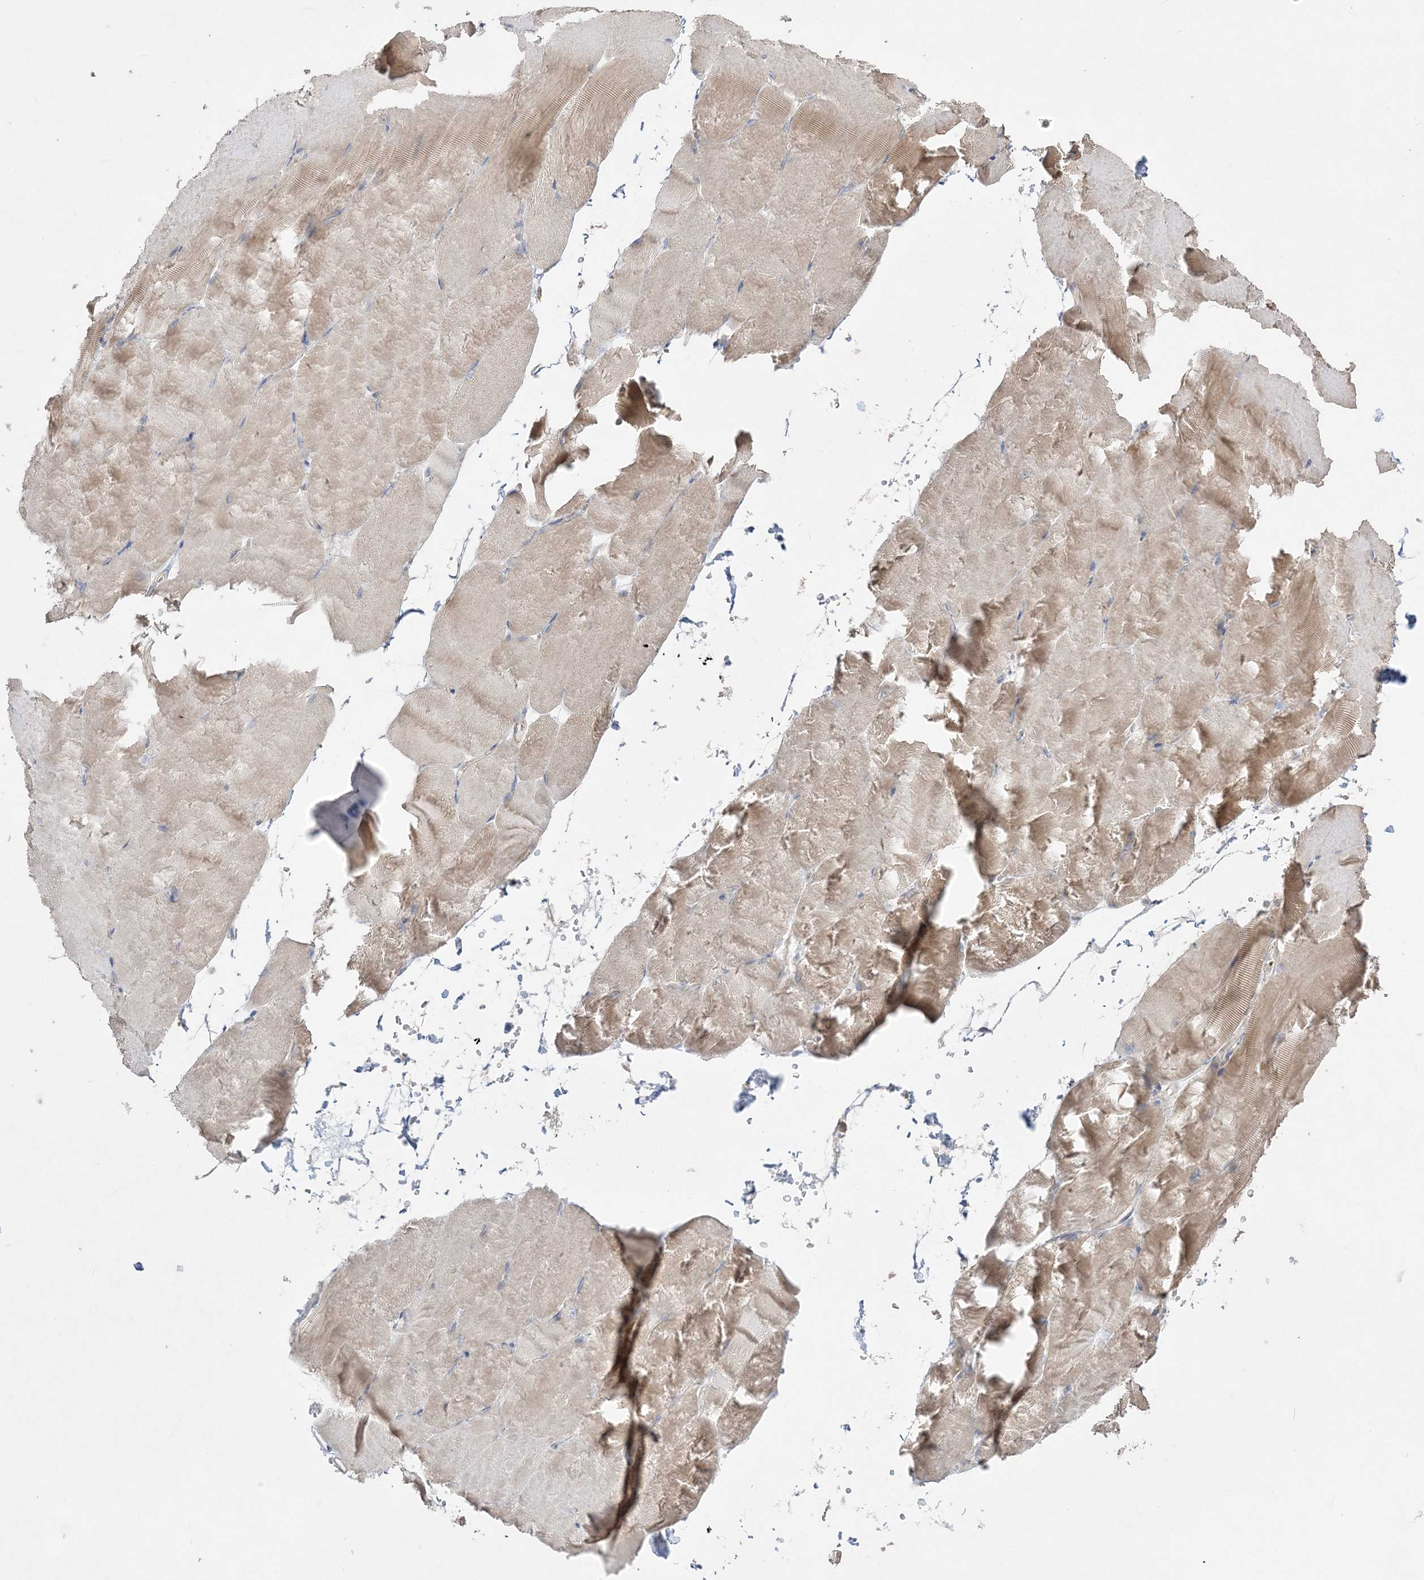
{"staining": {"intensity": "weak", "quantity": "25%-75%", "location": "cytoplasmic/membranous"}, "tissue": "skeletal muscle", "cell_type": "Myocytes", "image_type": "normal", "snomed": [{"axis": "morphology", "description": "Normal tissue, NOS"}, {"axis": "topography", "description": "Skeletal muscle"}, {"axis": "topography", "description": "Parathyroid gland"}], "caption": "Myocytes show low levels of weak cytoplasmic/membranous expression in about 25%-75% of cells in normal skeletal muscle.", "gene": "SH3BP4", "patient": {"sex": "female", "age": 37}}